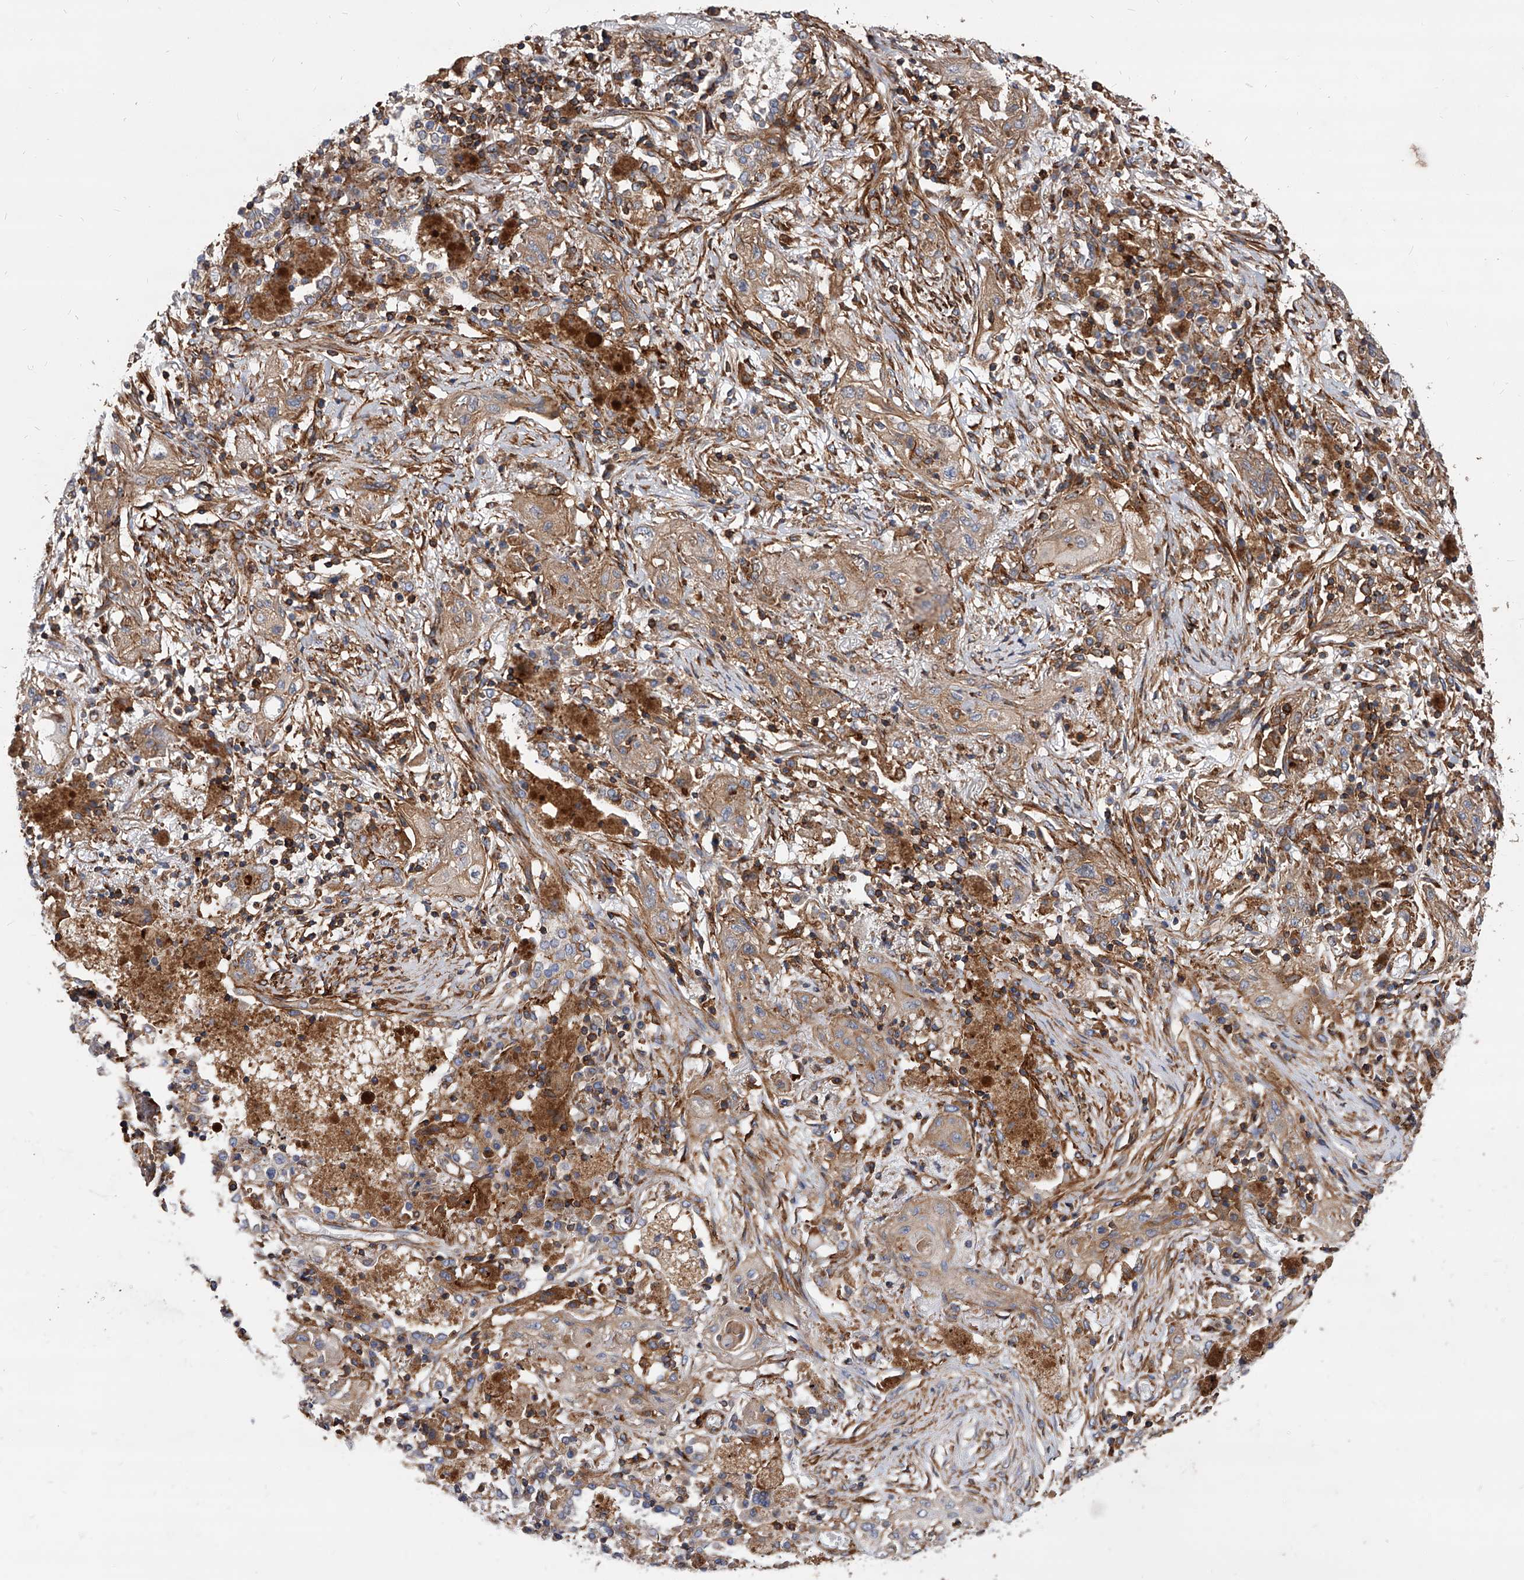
{"staining": {"intensity": "weak", "quantity": ">75%", "location": "cytoplasmic/membranous"}, "tissue": "lung cancer", "cell_type": "Tumor cells", "image_type": "cancer", "snomed": [{"axis": "morphology", "description": "Squamous cell carcinoma, NOS"}, {"axis": "topography", "description": "Lung"}], "caption": "Immunohistochemistry (IHC) of human lung cancer exhibits low levels of weak cytoplasmic/membranous expression in approximately >75% of tumor cells.", "gene": "PISD", "patient": {"sex": "female", "age": 47}}